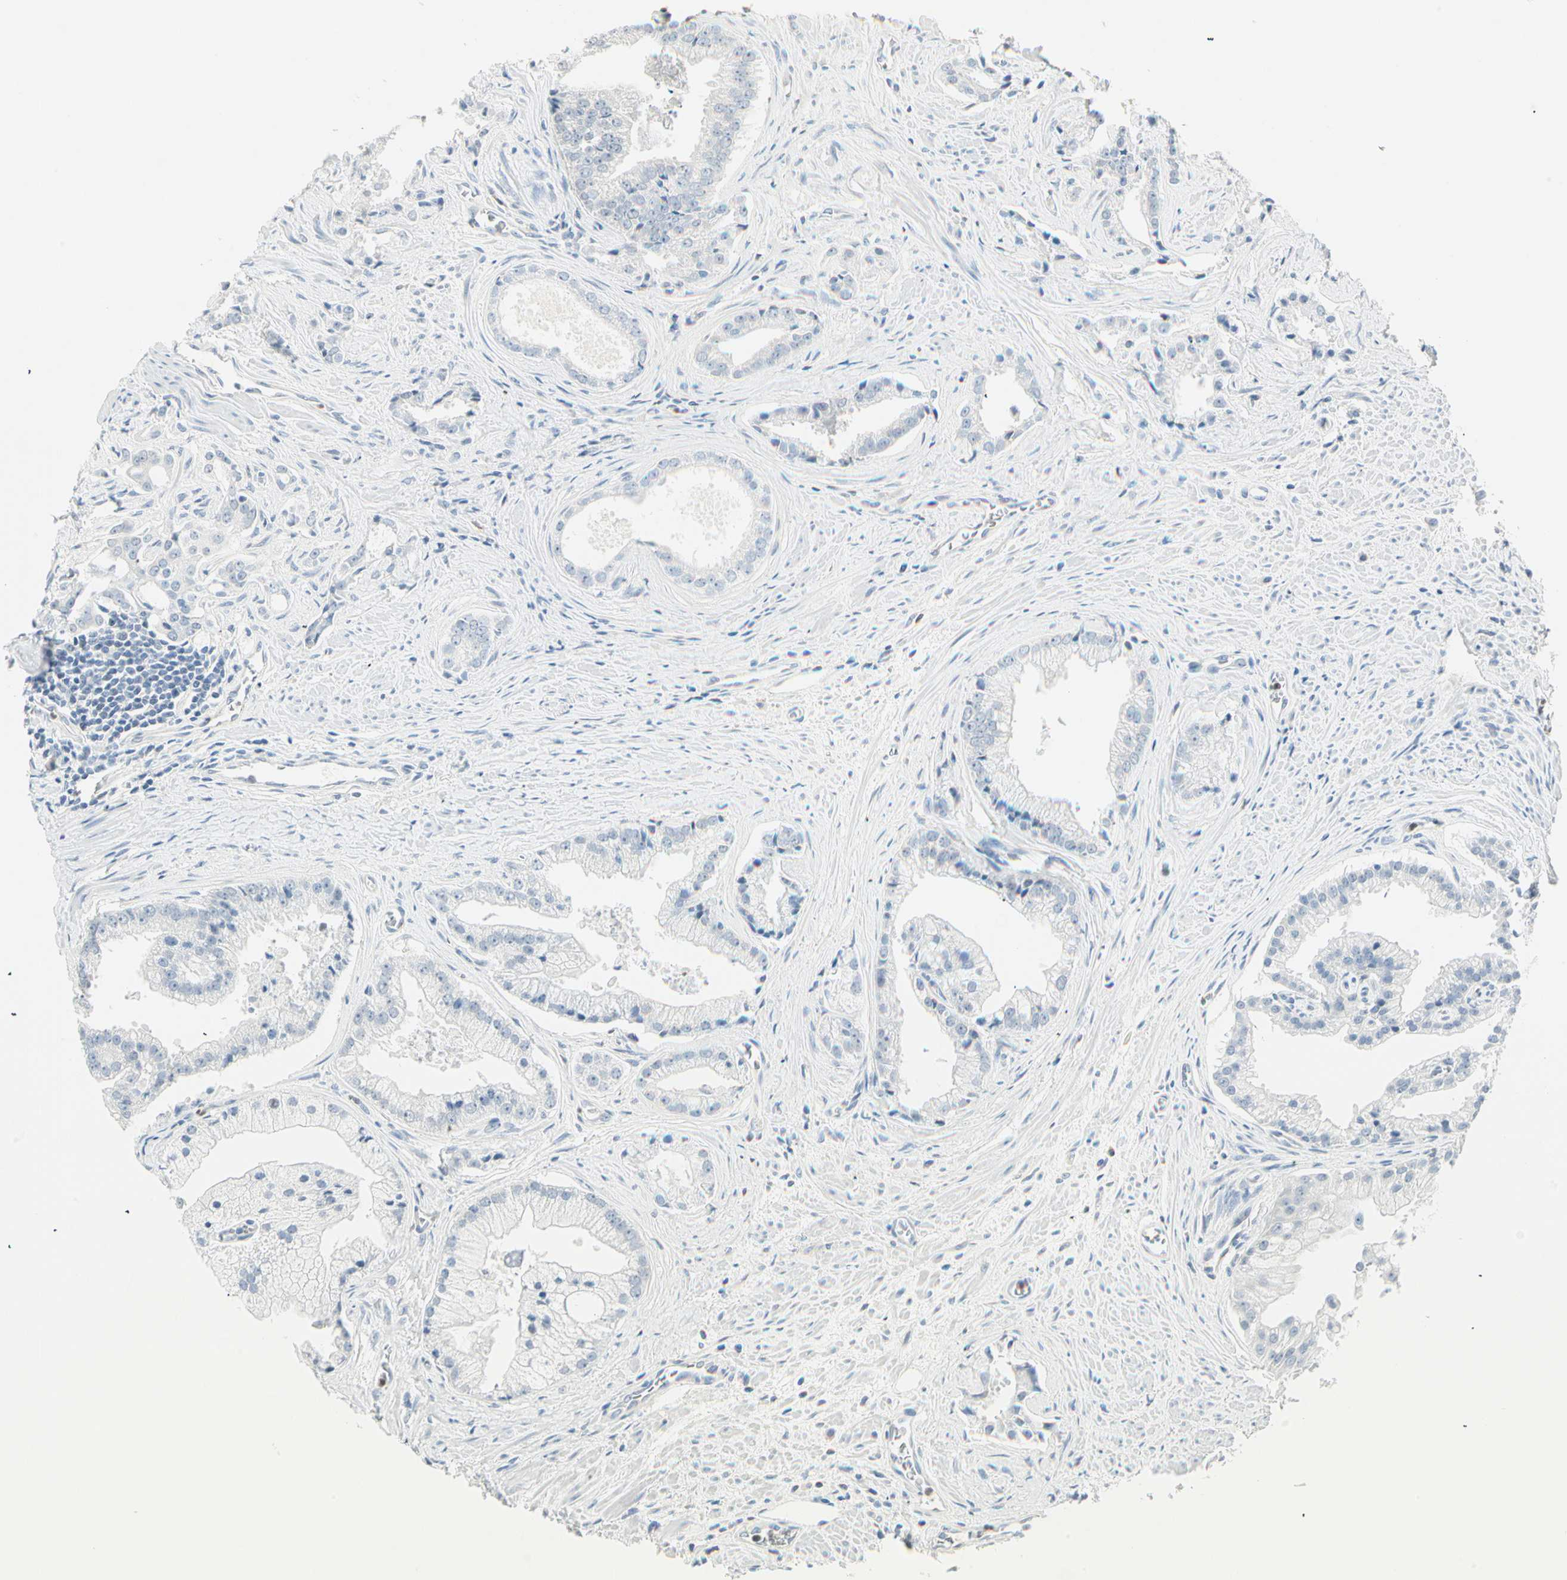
{"staining": {"intensity": "negative", "quantity": "none", "location": "none"}, "tissue": "prostate cancer", "cell_type": "Tumor cells", "image_type": "cancer", "snomed": [{"axis": "morphology", "description": "Adenocarcinoma, High grade"}, {"axis": "topography", "description": "Prostate"}], "caption": "The immunohistochemistry image has no significant staining in tumor cells of prostate adenocarcinoma (high-grade) tissue. (Brightfield microscopy of DAB IHC at high magnification).", "gene": "MLLT10", "patient": {"sex": "male", "age": 67}}